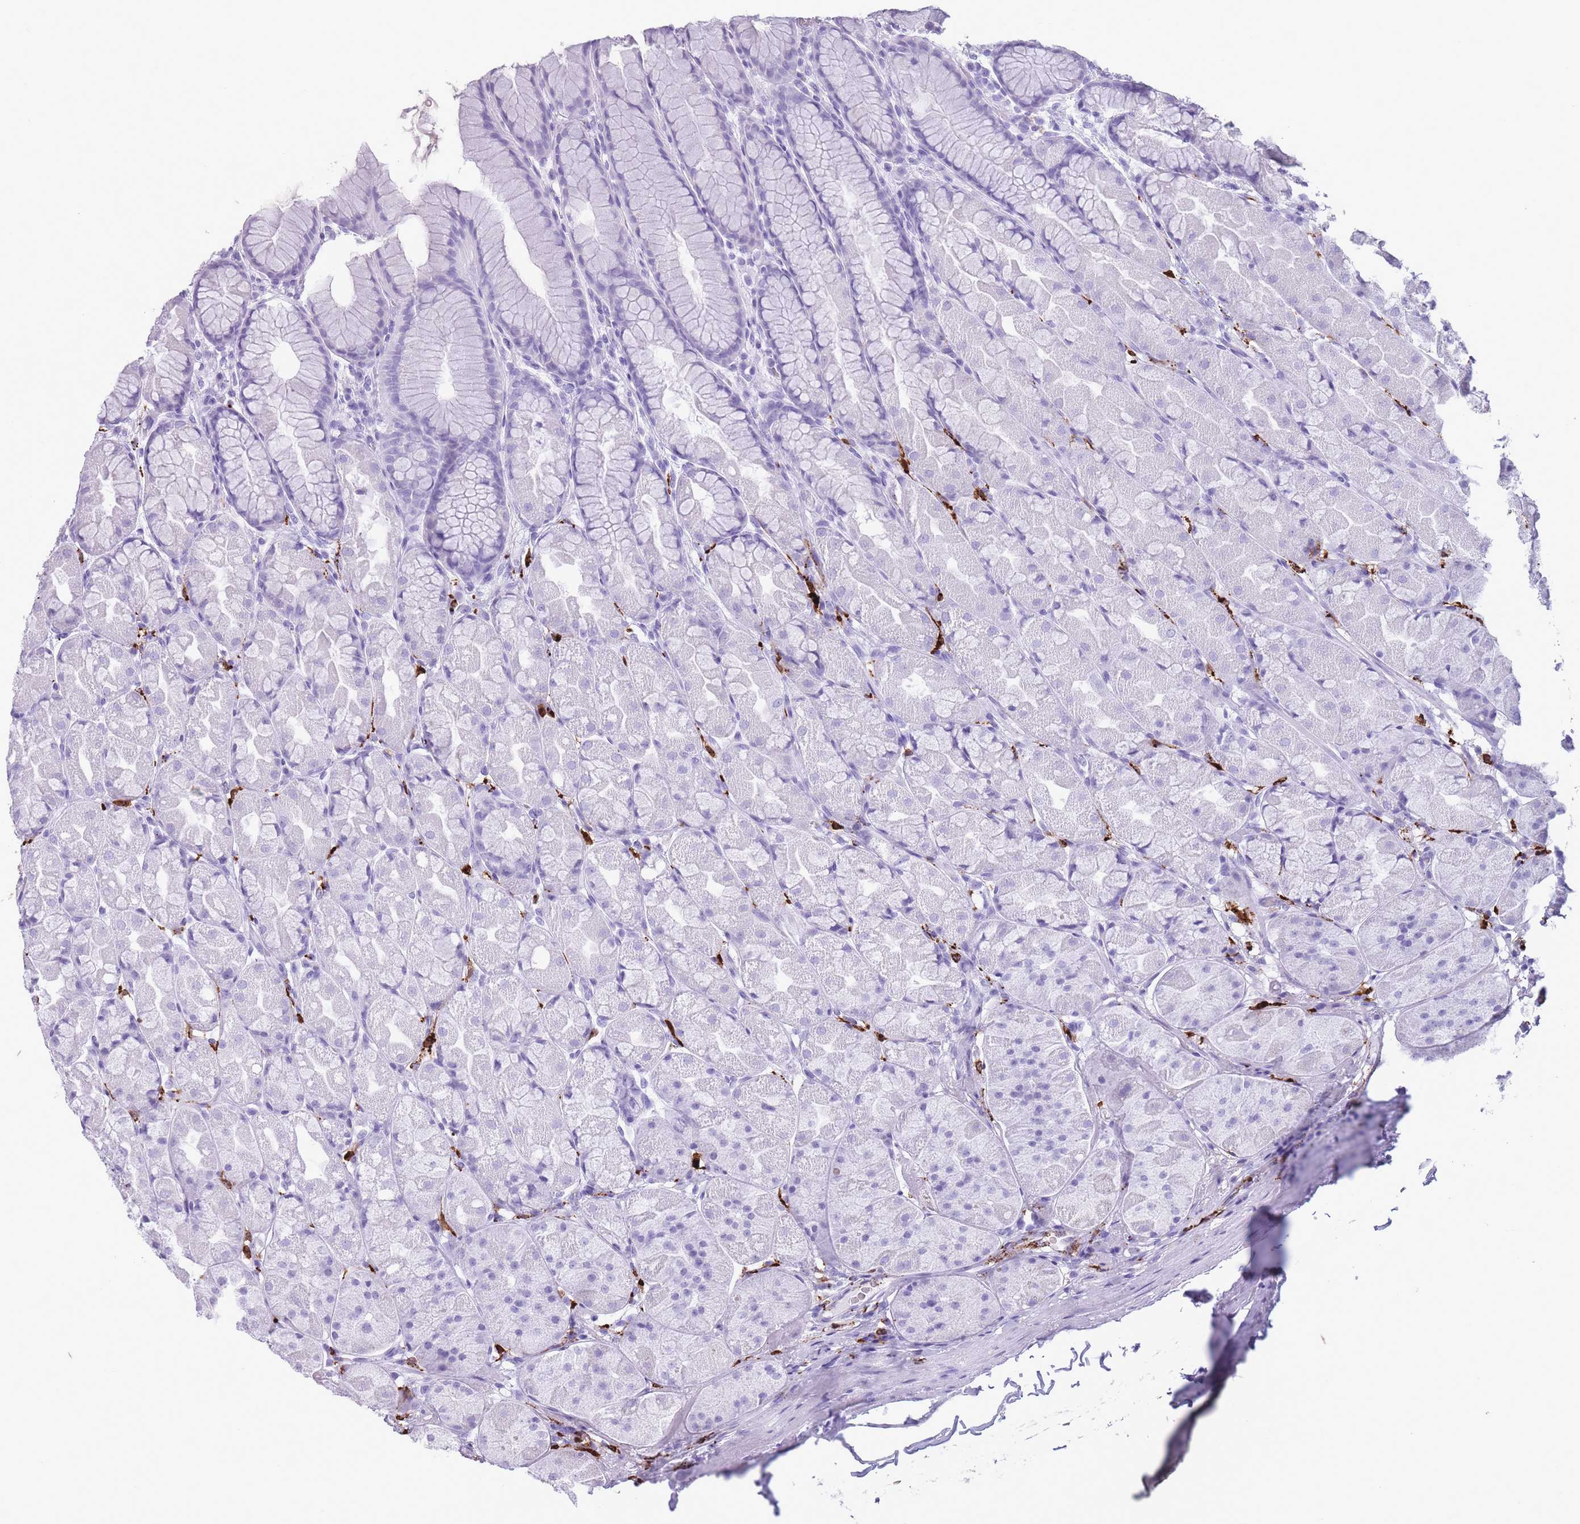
{"staining": {"intensity": "negative", "quantity": "none", "location": "none"}, "tissue": "stomach", "cell_type": "Glandular cells", "image_type": "normal", "snomed": [{"axis": "morphology", "description": "Normal tissue, NOS"}, {"axis": "topography", "description": "Stomach"}], "caption": "Immunohistochemical staining of benign stomach displays no significant staining in glandular cells.", "gene": "OR4F16", "patient": {"sex": "male", "age": 57}}